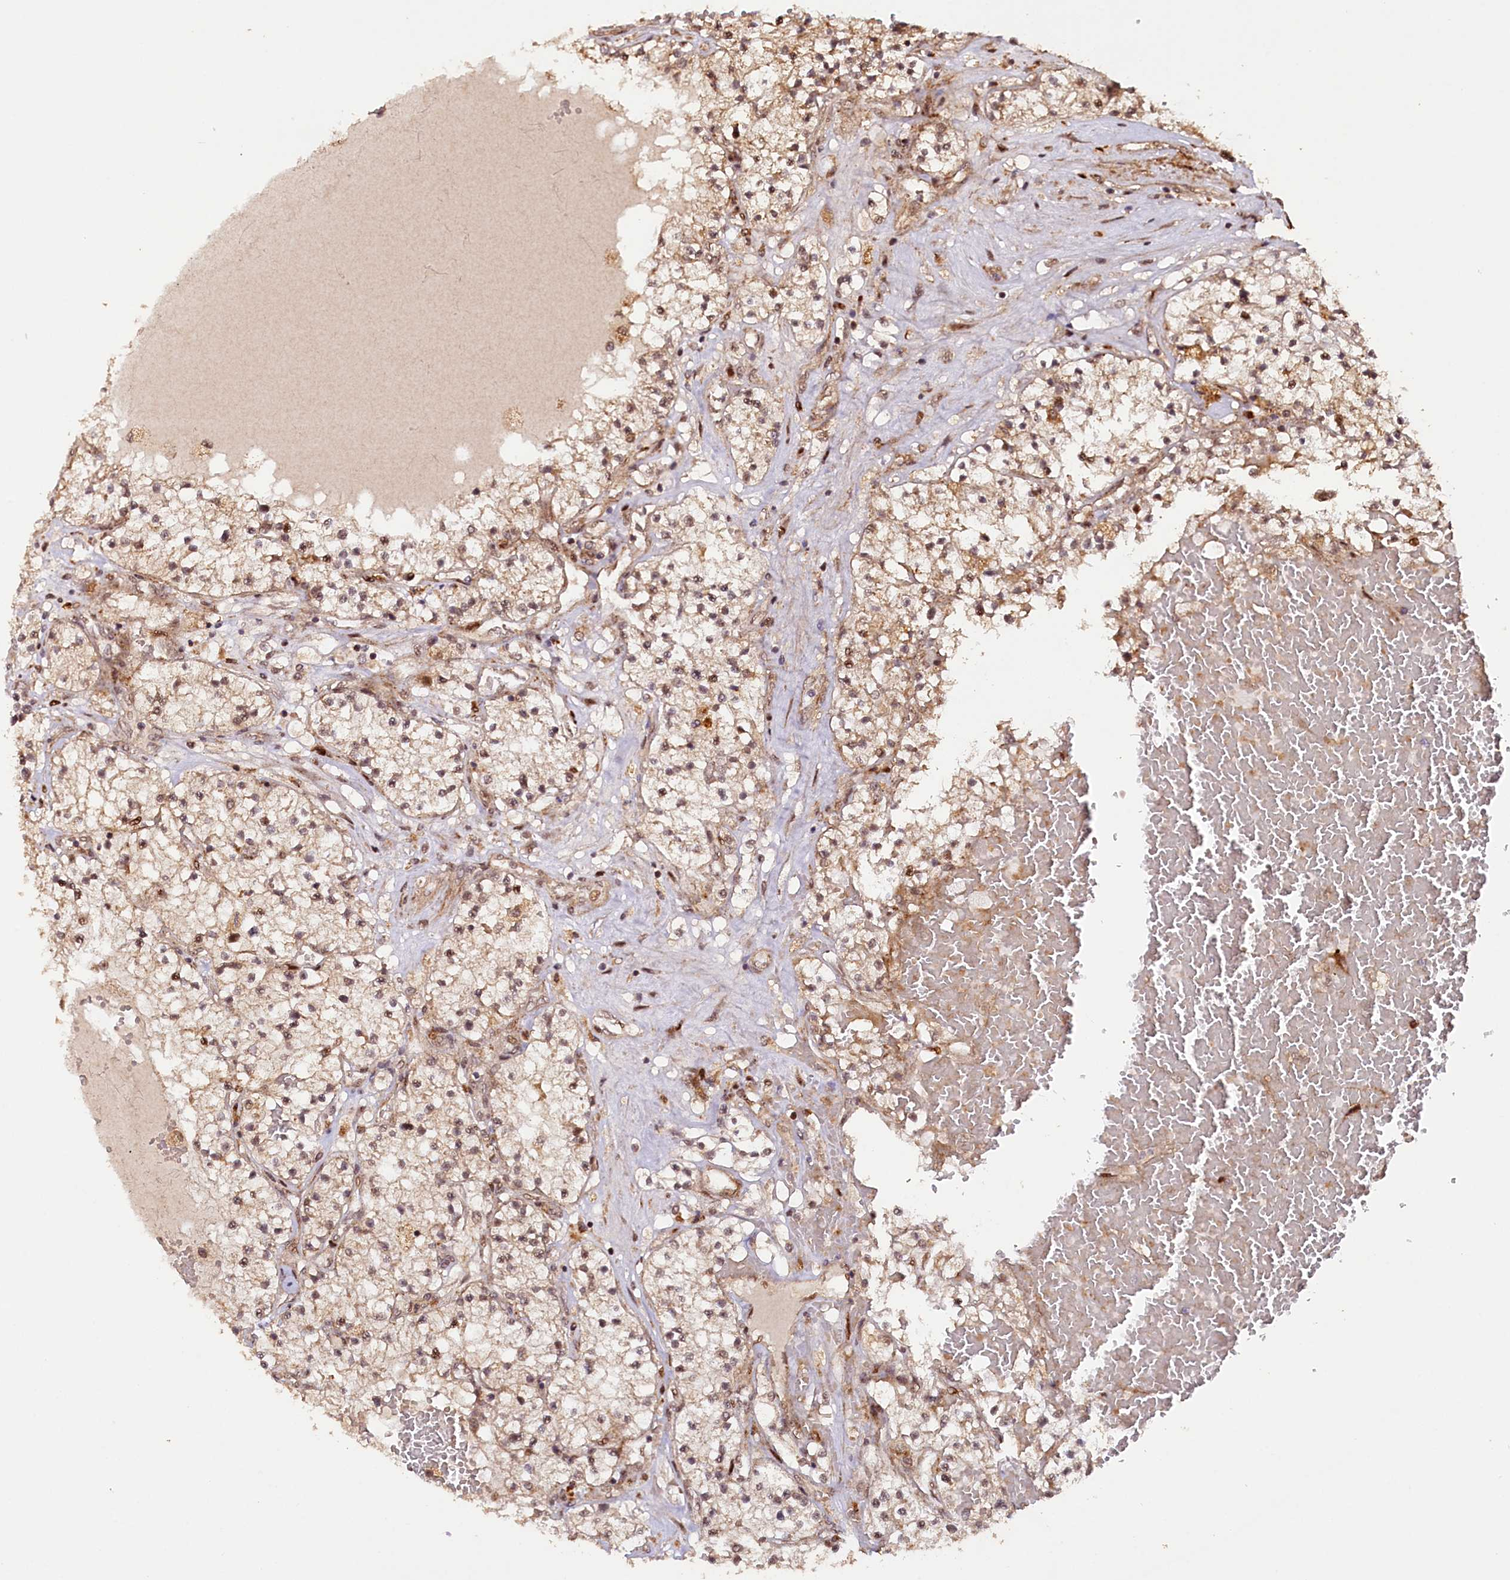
{"staining": {"intensity": "weak", "quantity": ">75%", "location": "cytoplasmic/membranous,nuclear"}, "tissue": "renal cancer", "cell_type": "Tumor cells", "image_type": "cancer", "snomed": [{"axis": "morphology", "description": "Normal tissue, NOS"}, {"axis": "morphology", "description": "Adenocarcinoma, NOS"}, {"axis": "topography", "description": "Kidney"}], "caption": "Immunohistochemical staining of renal adenocarcinoma shows low levels of weak cytoplasmic/membranous and nuclear protein staining in approximately >75% of tumor cells.", "gene": "SHPRH", "patient": {"sex": "male", "age": 68}}